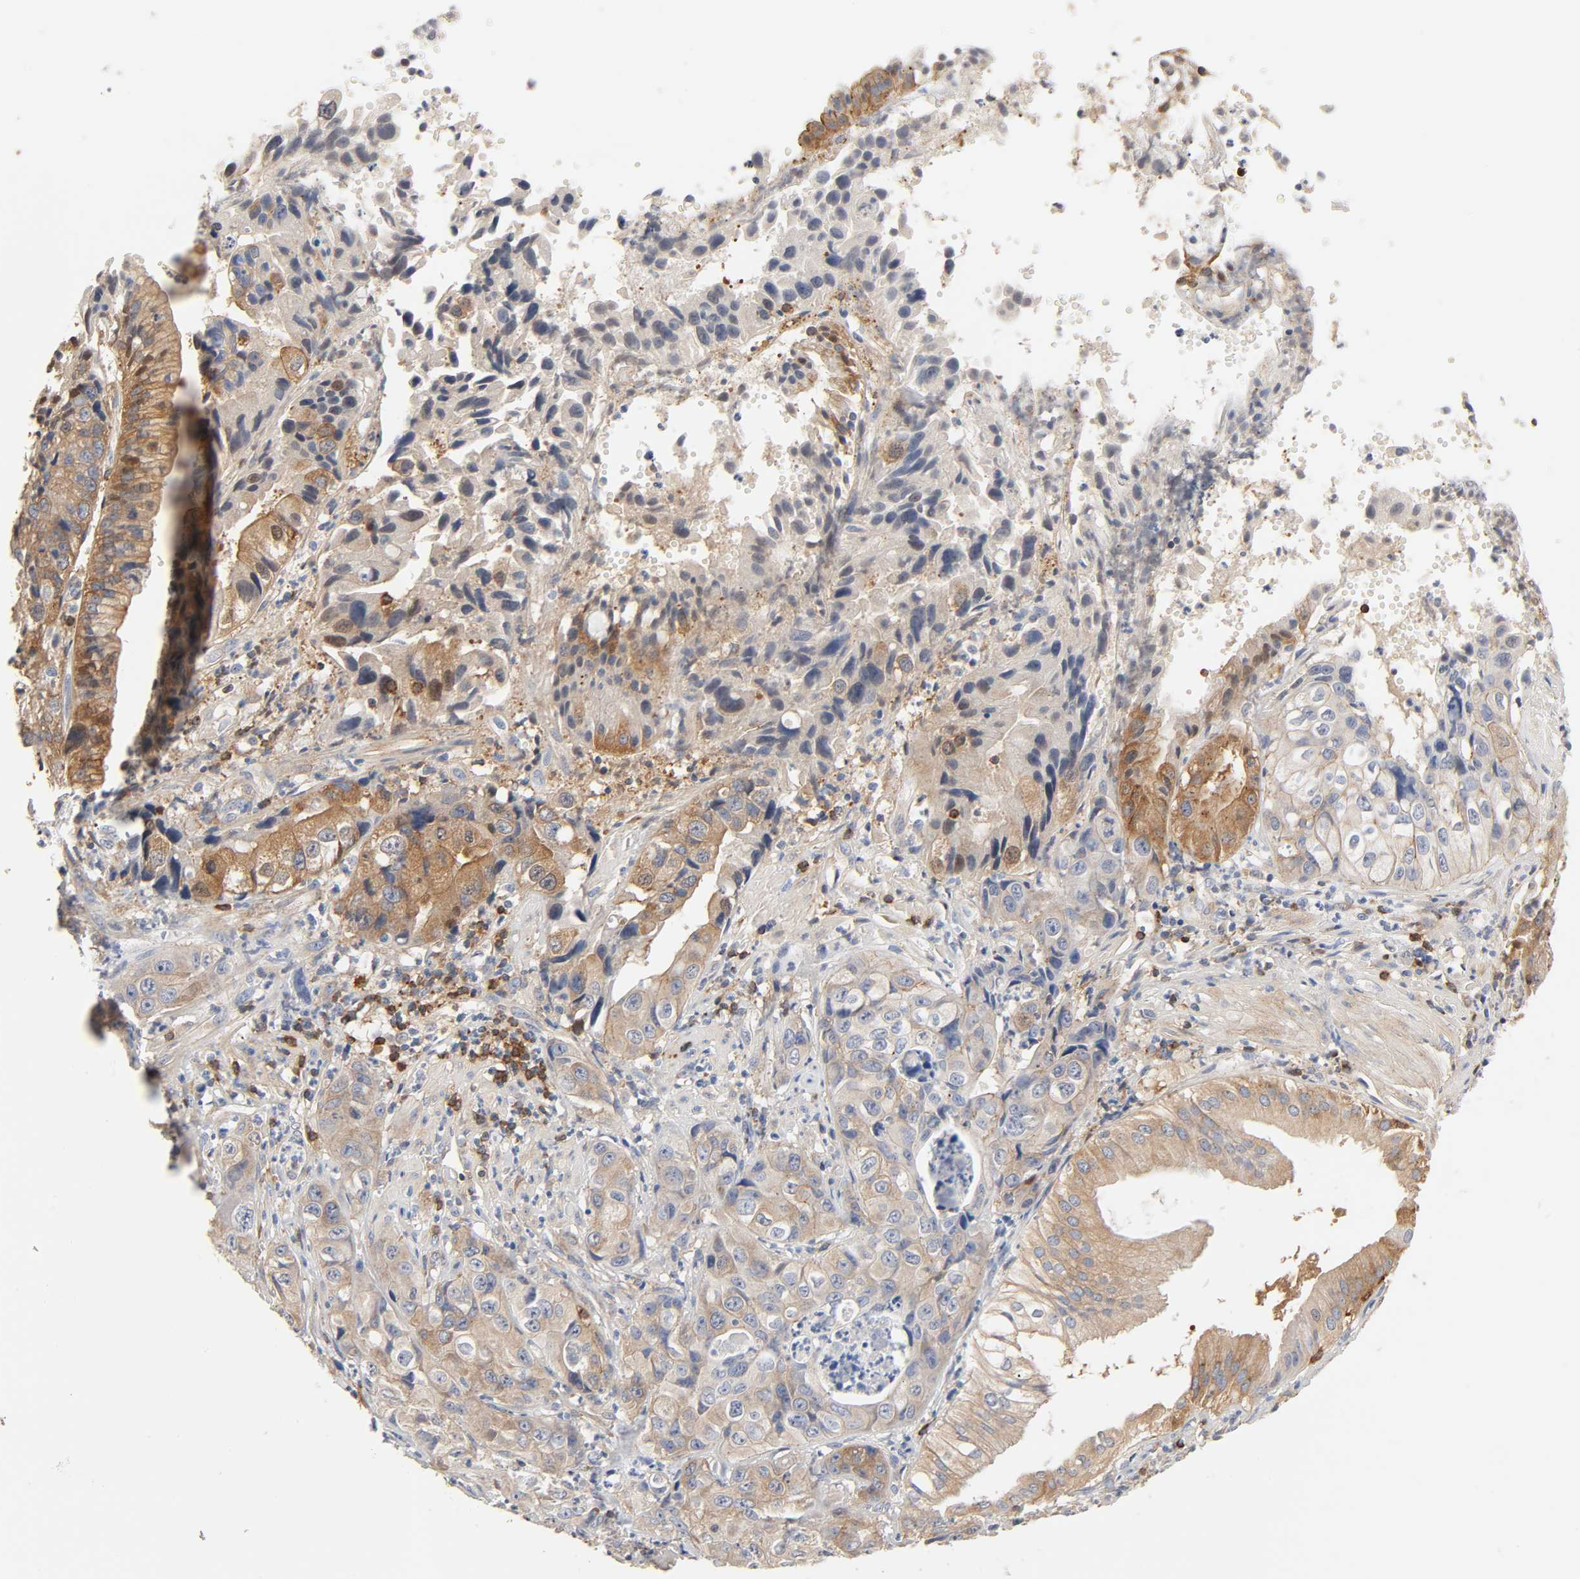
{"staining": {"intensity": "moderate", "quantity": ">75%", "location": "cytoplasmic/membranous"}, "tissue": "liver cancer", "cell_type": "Tumor cells", "image_type": "cancer", "snomed": [{"axis": "morphology", "description": "Cholangiocarcinoma"}, {"axis": "topography", "description": "Liver"}], "caption": "A high-resolution micrograph shows immunohistochemistry (IHC) staining of cholangiocarcinoma (liver), which shows moderate cytoplasmic/membranous expression in approximately >75% of tumor cells.", "gene": "BIN1", "patient": {"sex": "female", "age": 61}}